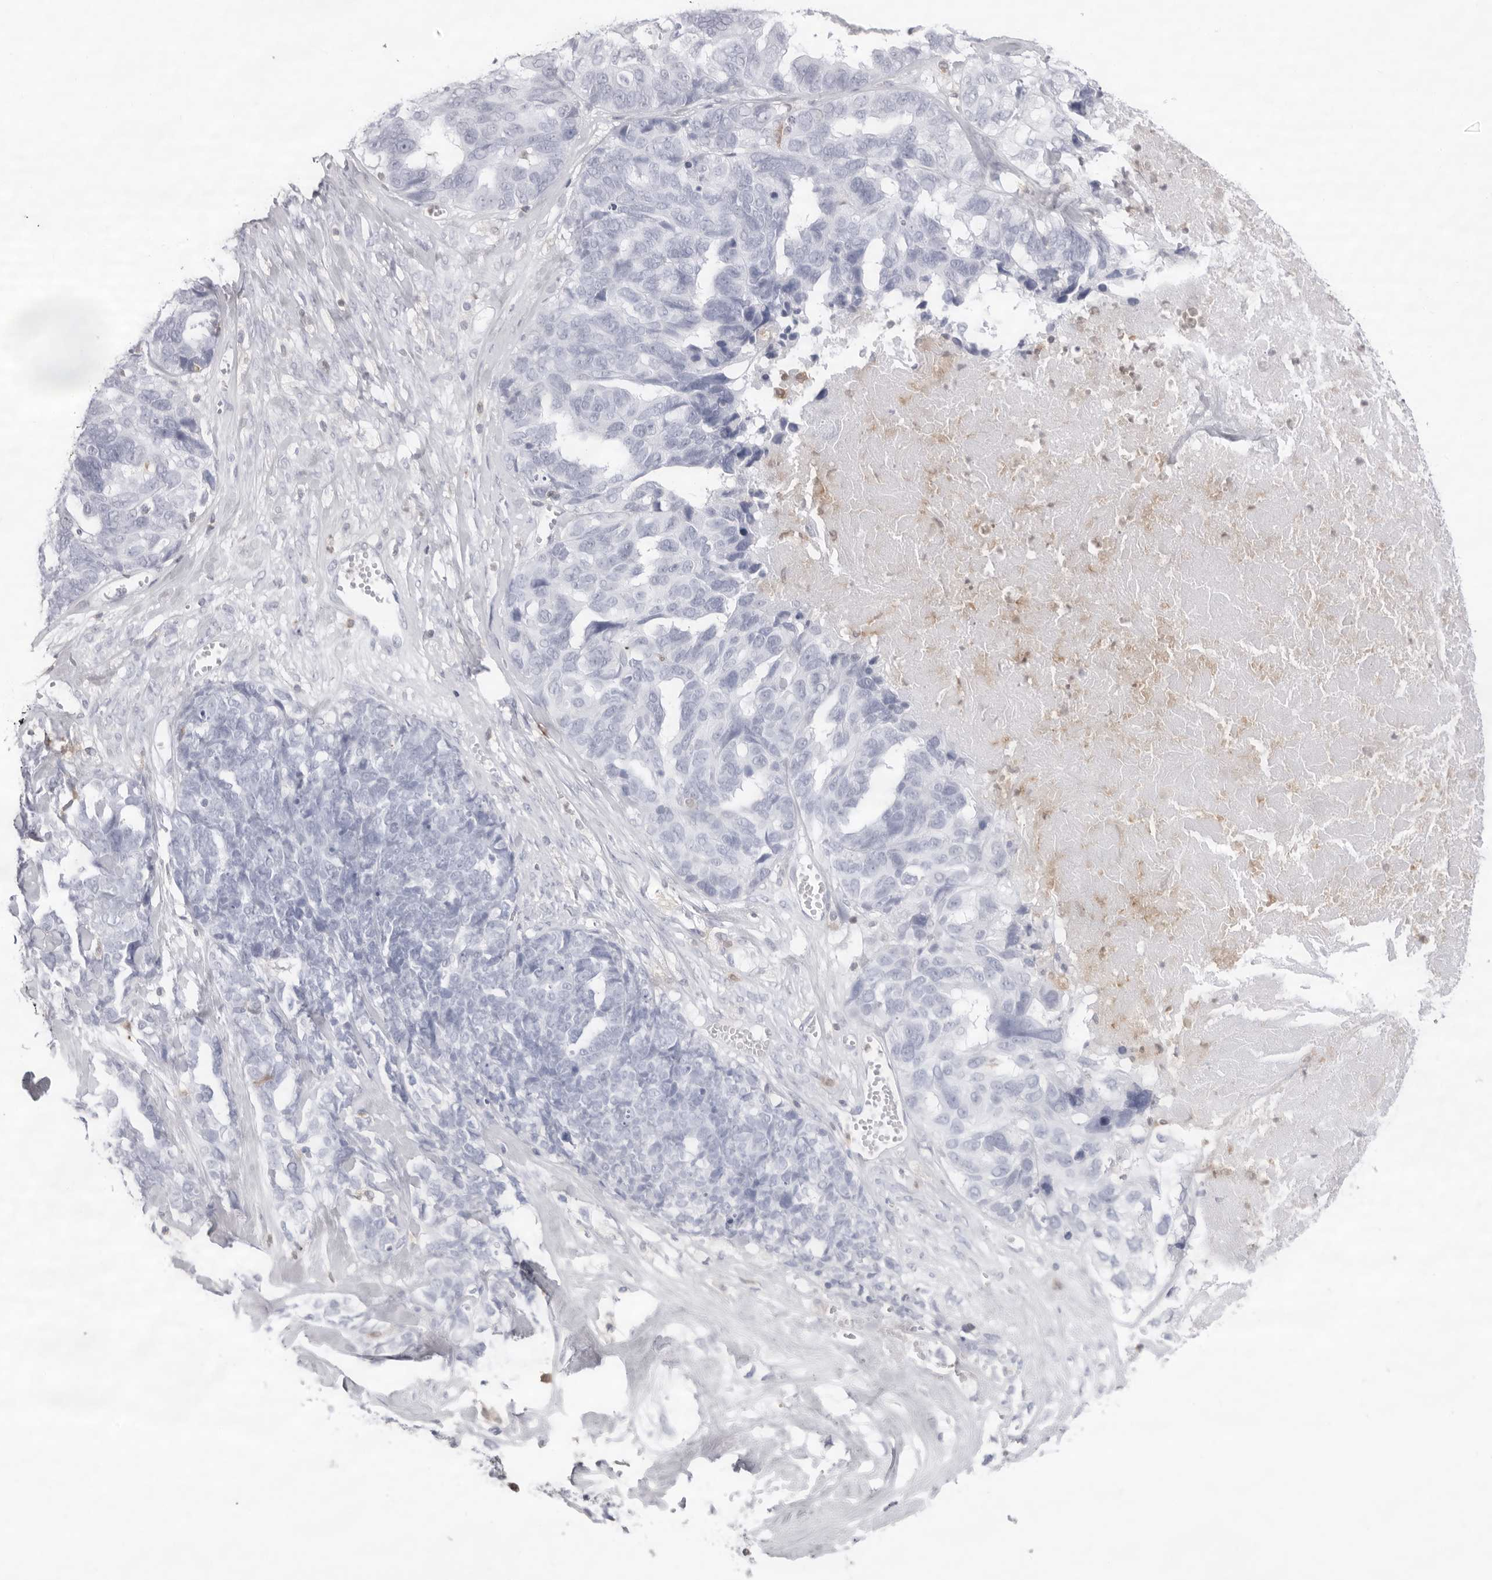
{"staining": {"intensity": "negative", "quantity": "none", "location": "none"}, "tissue": "ovarian cancer", "cell_type": "Tumor cells", "image_type": "cancer", "snomed": [{"axis": "morphology", "description": "Cystadenocarcinoma, serous, NOS"}, {"axis": "topography", "description": "Ovary"}], "caption": "An immunohistochemistry micrograph of ovarian cancer is shown. There is no staining in tumor cells of ovarian cancer. Brightfield microscopy of immunohistochemistry (IHC) stained with DAB (brown) and hematoxylin (blue), captured at high magnification.", "gene": "FMNL1", "patient": {"sex": "female", "age": 79}}